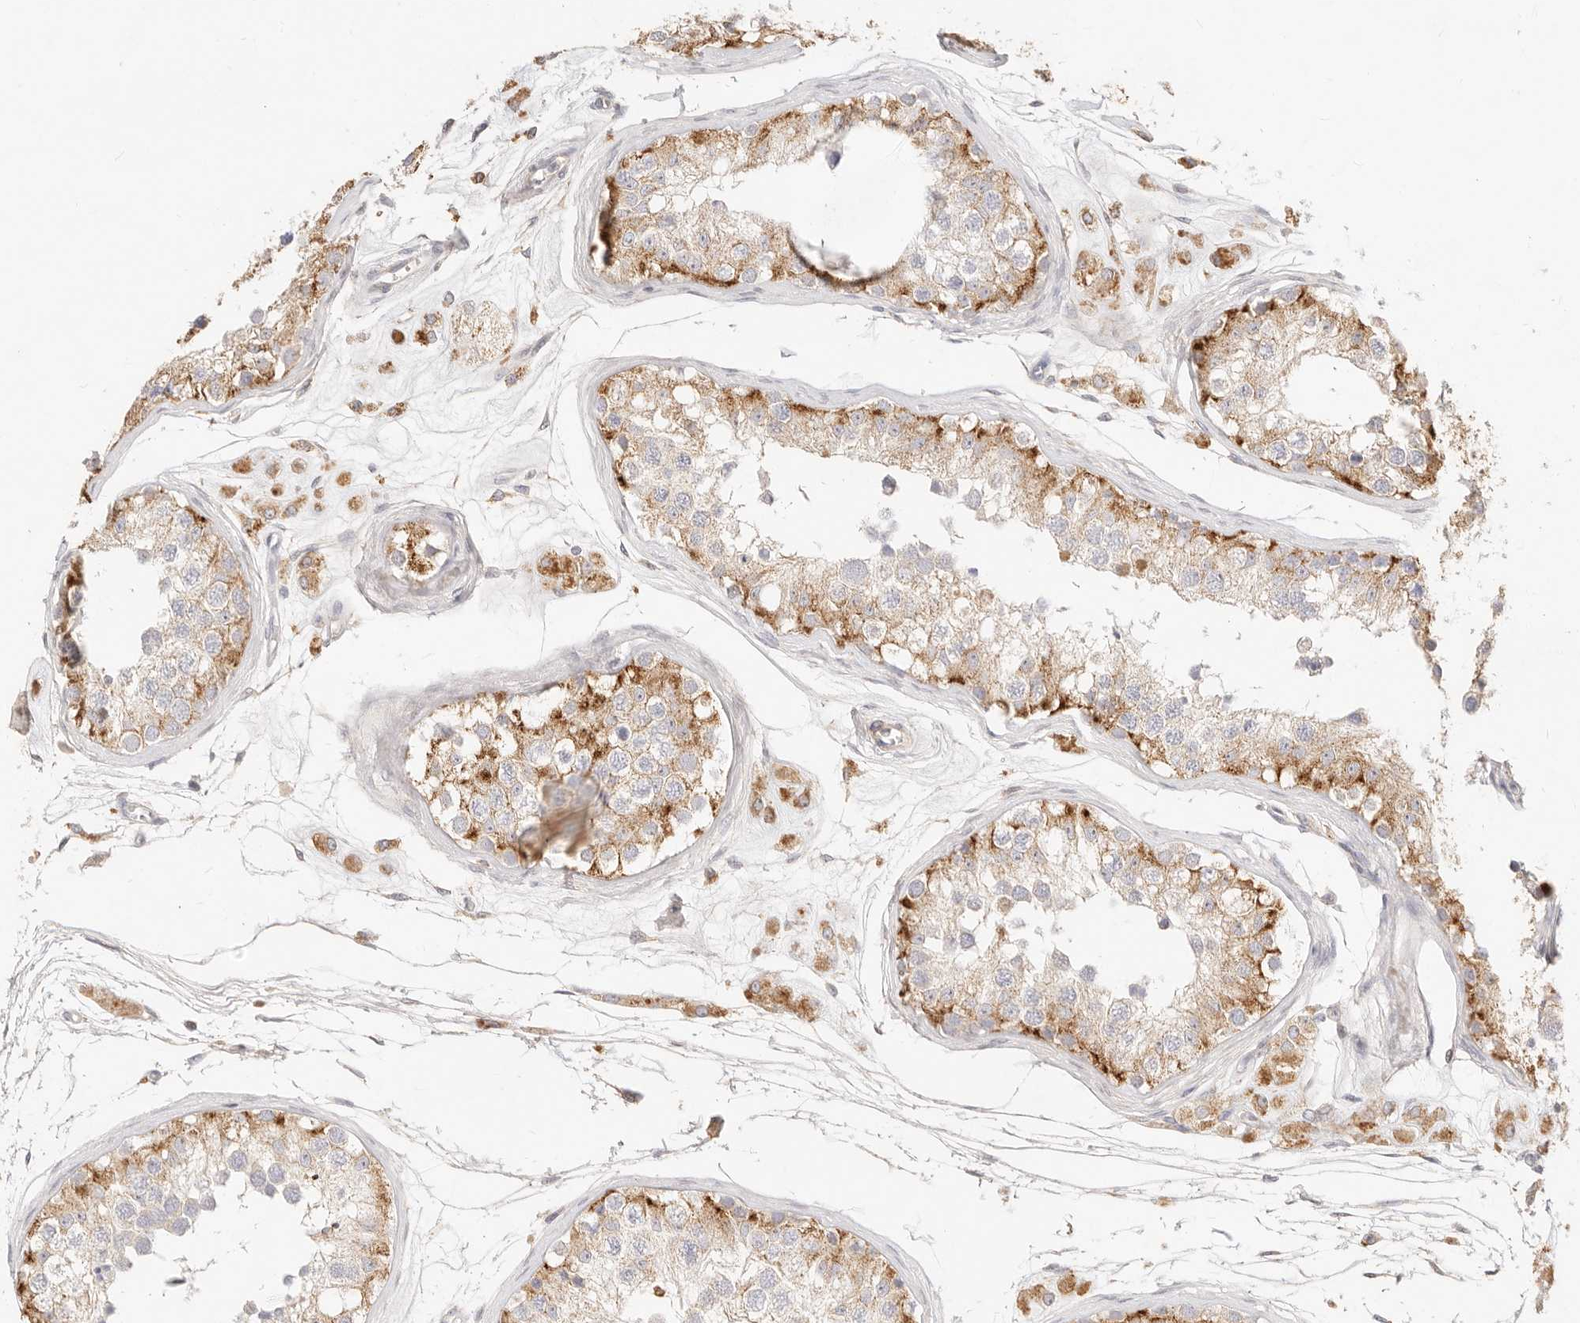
{"staining": {"intensity": "moderate", "quantity": "<25%", "location": "cytoplasmic/membranous"}, "tissue": "testis", "cell_type": "Cells in seminiferous ducts", "image_type": "normal", "snomed": [{"axis": "morphology", "description": "Normal tissue, NOS"}, {"axis": "morphology", "description": "Adenocarcinoma, metastatic, NOS"}, {"axis": "topography", "description": "Testis"}], "caption": "Immunohistochemistry (DAB) staining of benign testis reveals moderate cytoplasmic/membranous protein expression in about <25% of cells in seminiferous ducts. The staining was performed using DAB (3,3'-diaminobenzidine), with brown indicating positive protein expression. Nuclei are stained blue with hematoxylin.", "gene": "ACOX1", "patient": {"sex": "male", "age": 26}}